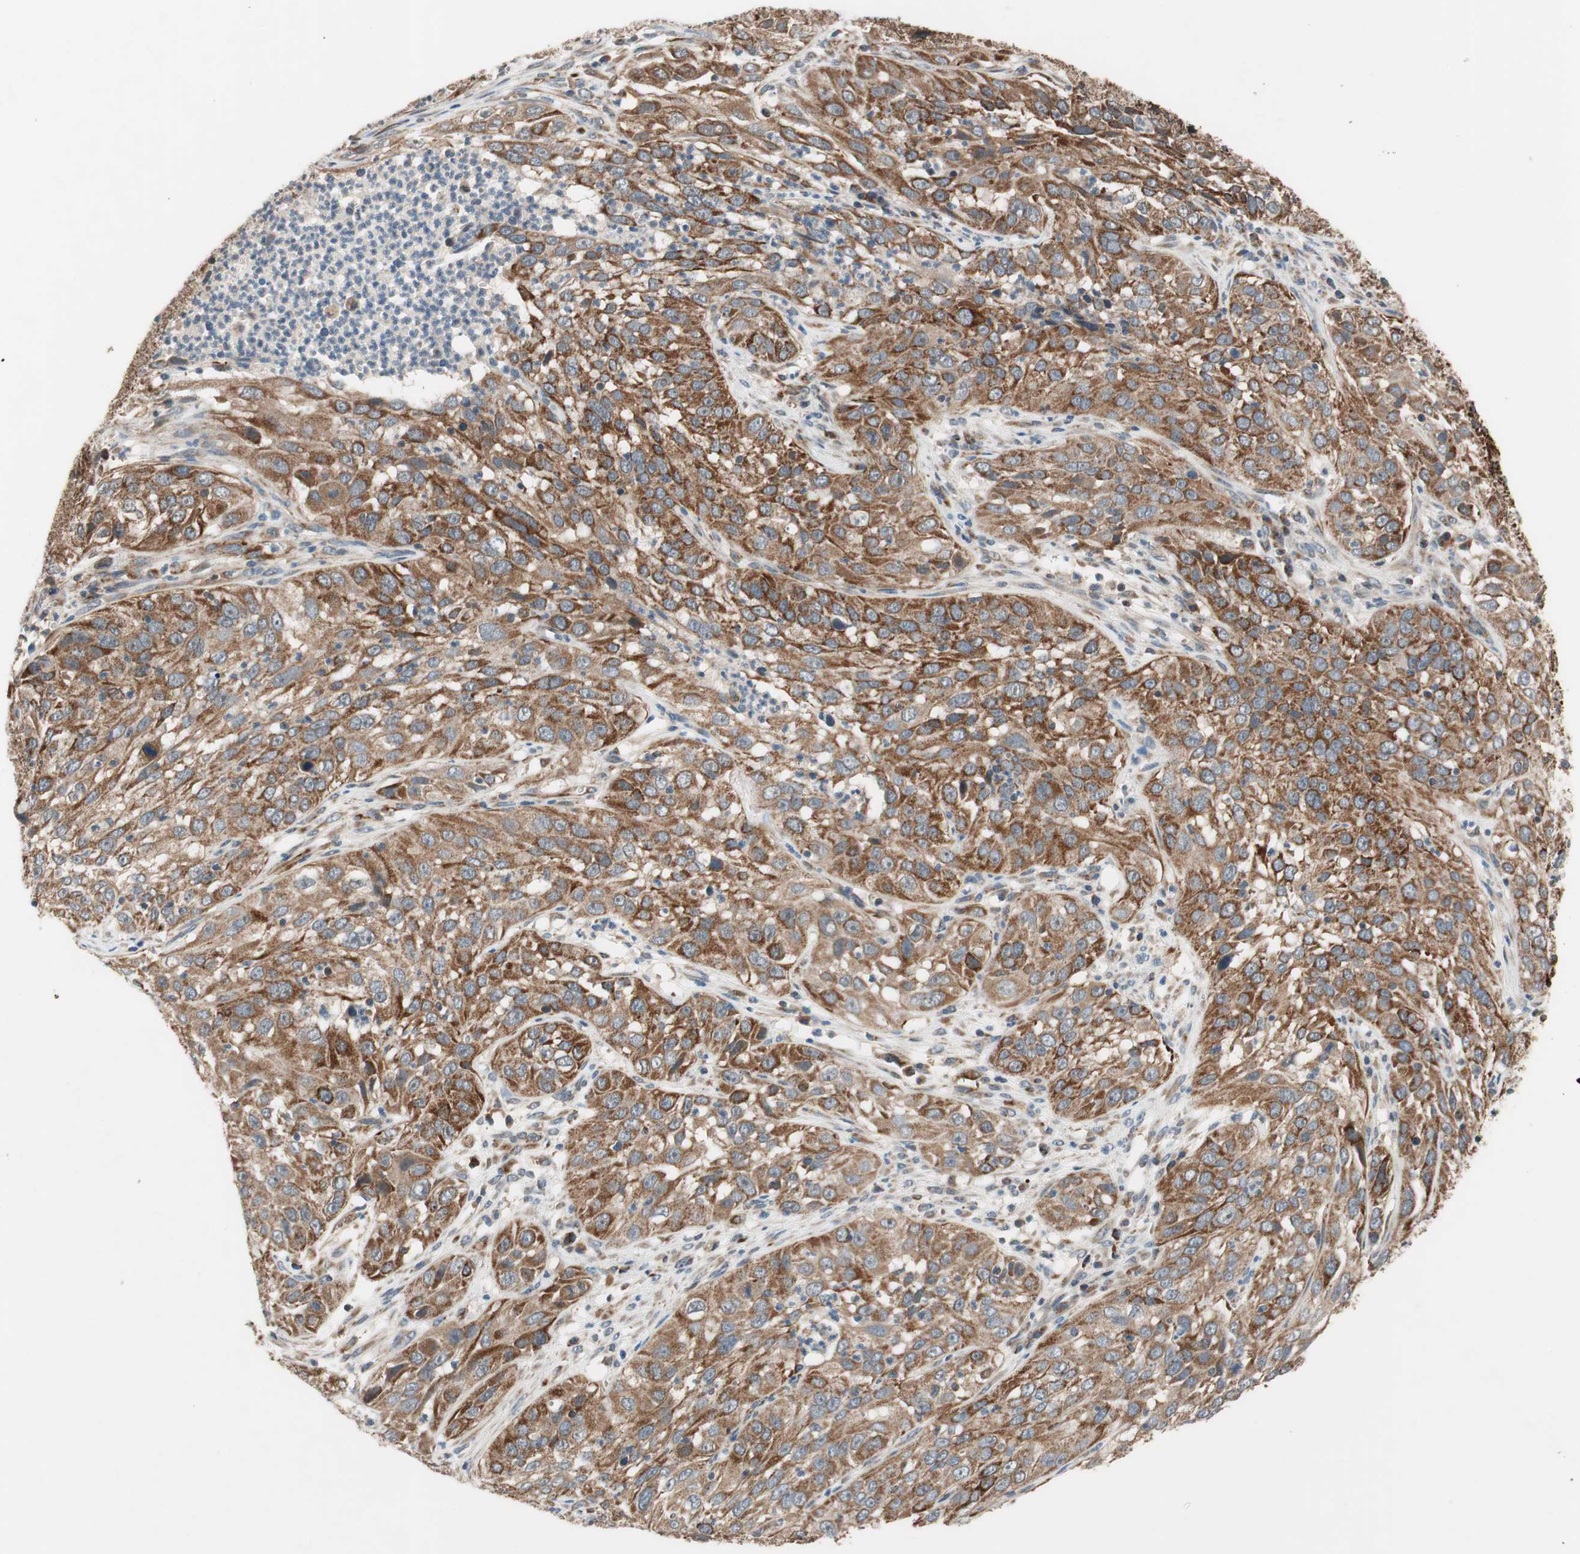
{"staining": {"intensity": "strong", "quantity": ">75%", "location": "cytoplasmic/membranous"}, "tissue": "cervical cancer", "cell_type": "Tumor cells", "image_type": "cancer", "snomed": [{"axis": "morphology", "description": "Squamous cell carcinoma, NOS"}, {"axis": "topography", "description": "Cervix"}], "caption": "Approximately >75% of tumor cells in human cervical squamous cell carcinoma demonstrate strong cytoplasmic/membranous protein staining as visualized by brown immunohistochemical staining.", "gene": "AKAP1", "patient": {"sex": "female", "age": 32}}